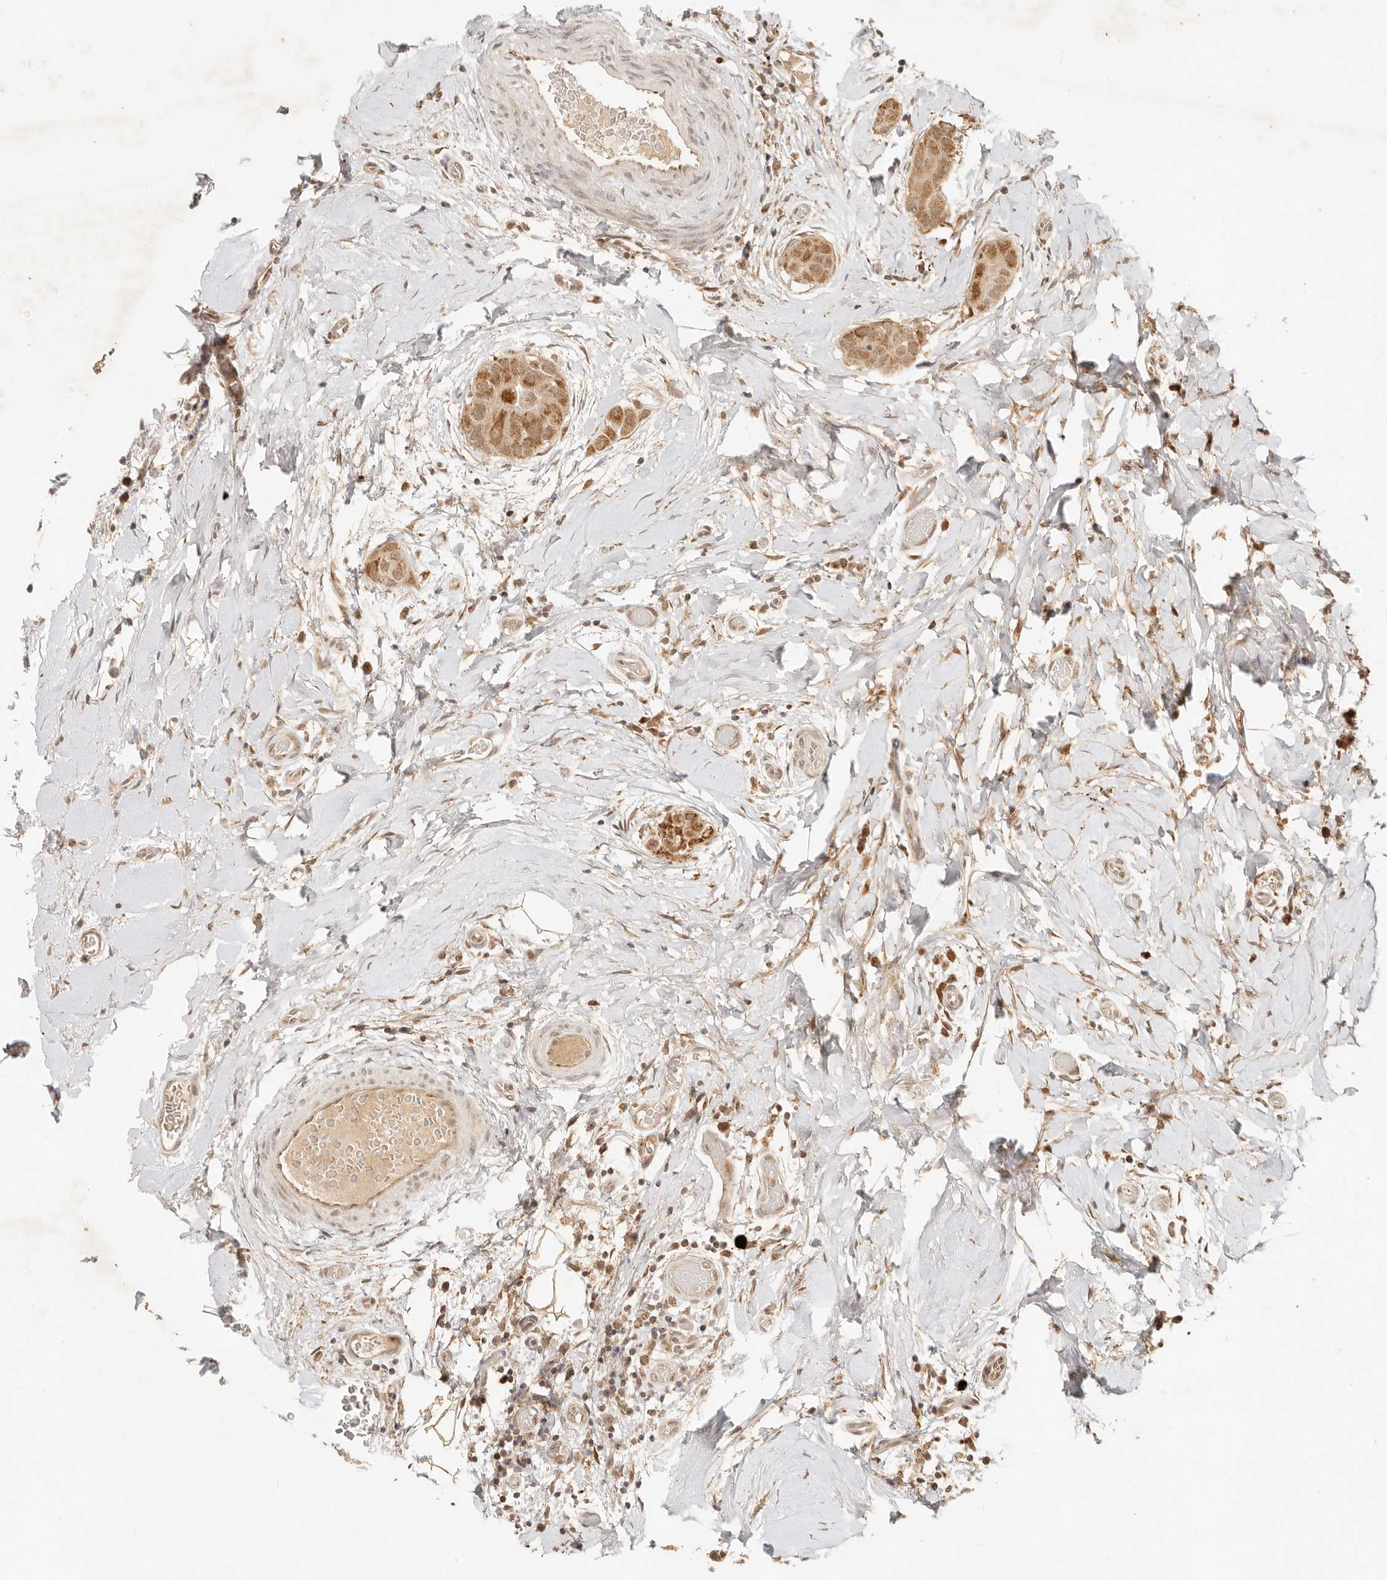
{"staining": {"intensity": "moderate", "quantity": ">75%", "location": "cytoplasmic/membranous"}, "tissue": "thyroid cancer", "cell_type": "Tumor cells", "image_type": "cancer", "snomed": [{"axis": "morphology", "description": "Papillary adenocarcinoma, NOS"}, {"axis": "topography", "description": "Thyroid gland"}], "caption": "Immunohistochemistry (IHC) micrograph of neoplastic tissue: human thyroid papillary adenocarcinoma stained using immunohistochemistry displays medium levels of moderate protein expression localized specifically in the cytoplasmic/membranous of tumor cells, appearing as a cytoplasmic/membranous brown color.", "gene": "INTS11", "patient": {"sex": "male", "age": 33}}